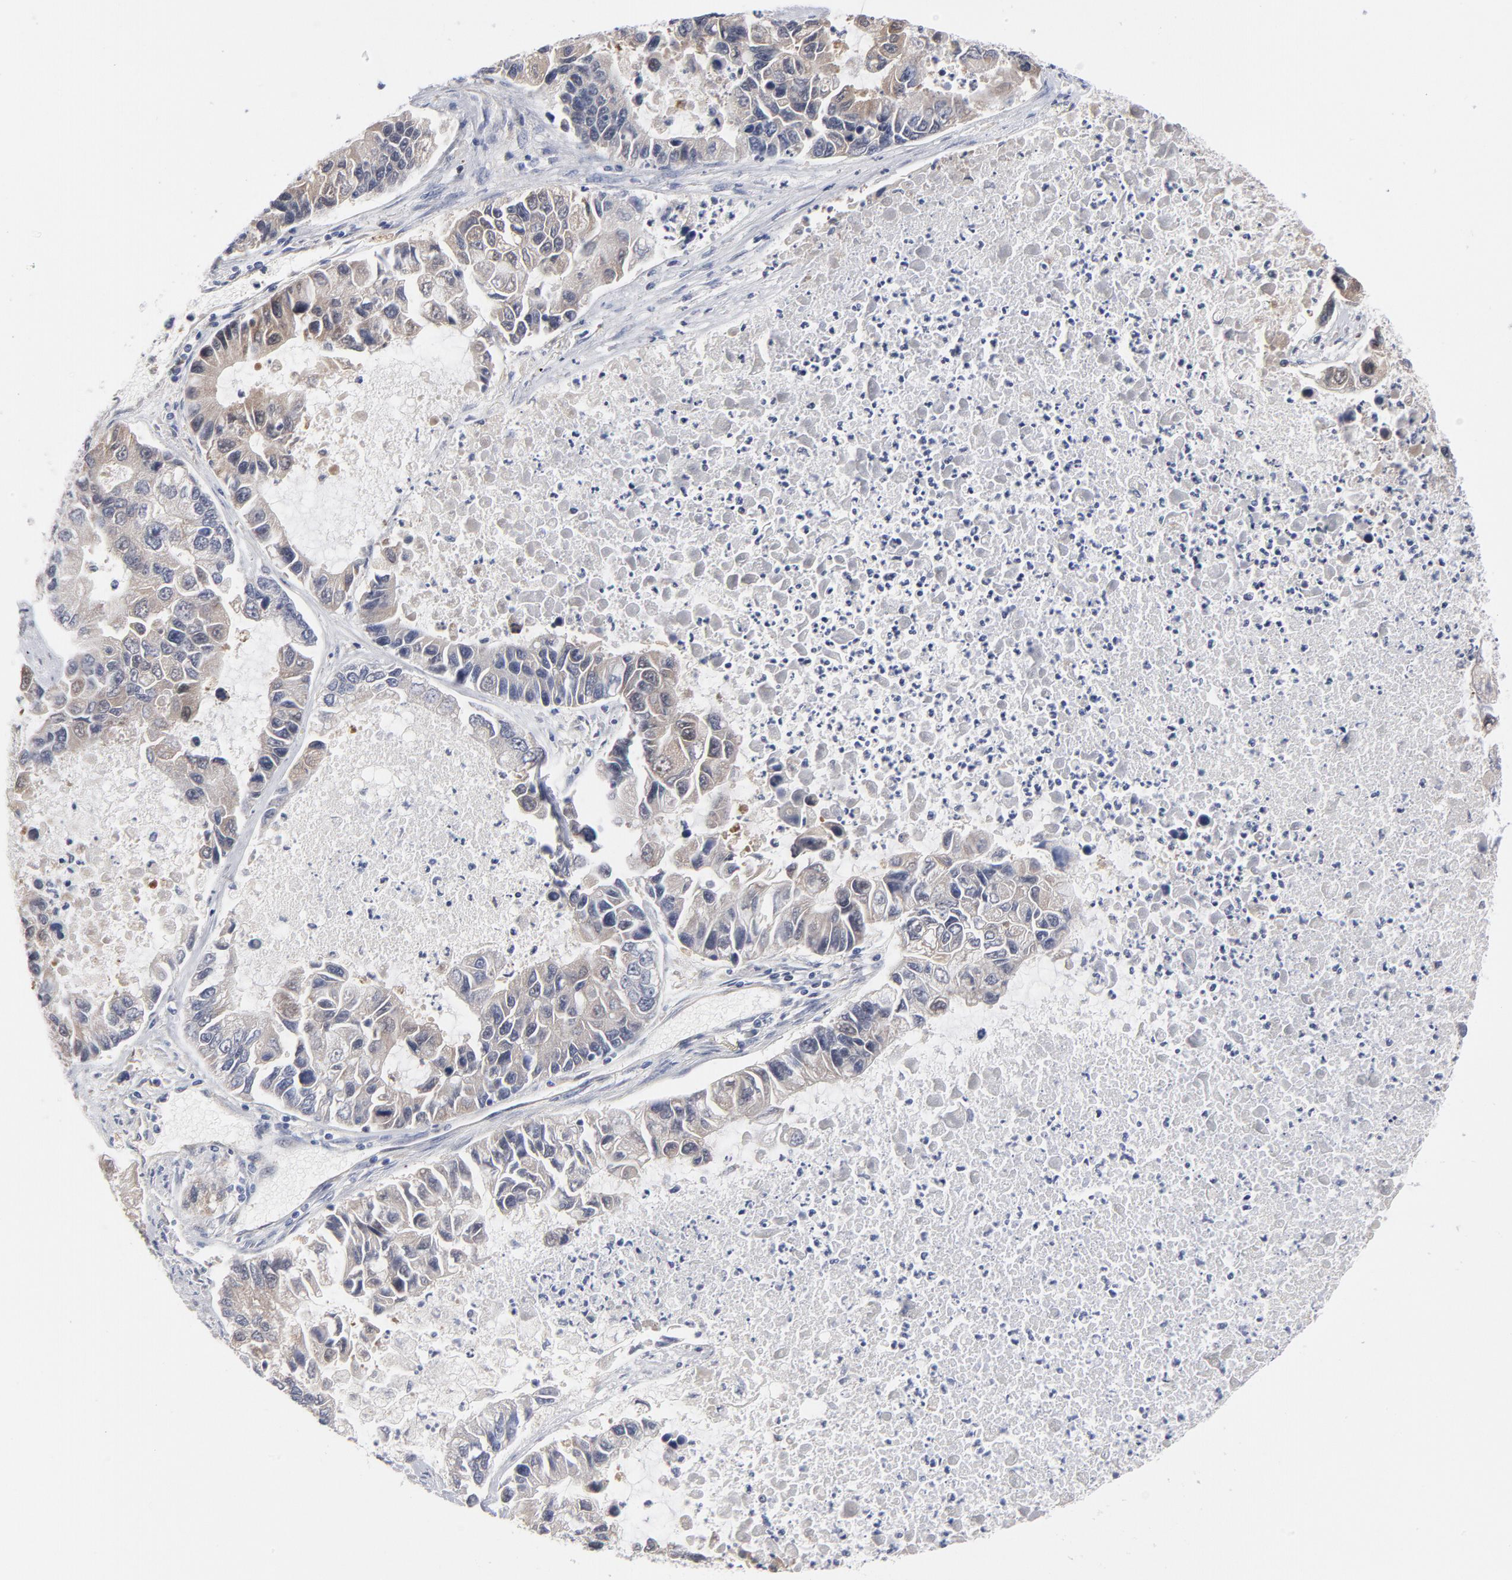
{"staining": {"intensity": "weak", "quantity": ">75%", "location": "cytoplasmic/membranous"}, "tissue": "lung cancer", "cell_type": "Tumor cells", "image_type": "cancer", "snomed": [{"axis": "morphology", "description": "Adenocarcinoma, NOS"}, {"axis": "topography", "description": "Lung"}], "caption": "High-magnification brightfield microscopy of lung adenocarcinoma stained with DAB (3,3'-diaminobenzidine) (brown) and counterstained with hematoxylin (blue). tumor cells exhibit weak cytoplasmic/membranous staining is appreciated in approximately>75% of cells. The staining was performed using DAB to visualize the protein expression in brown, while the nuclei were stained in blue with hematoxylin (Magnification: 20x).", "gene": "ARRB1", "patient": {"sex": "female", "age": 51}}